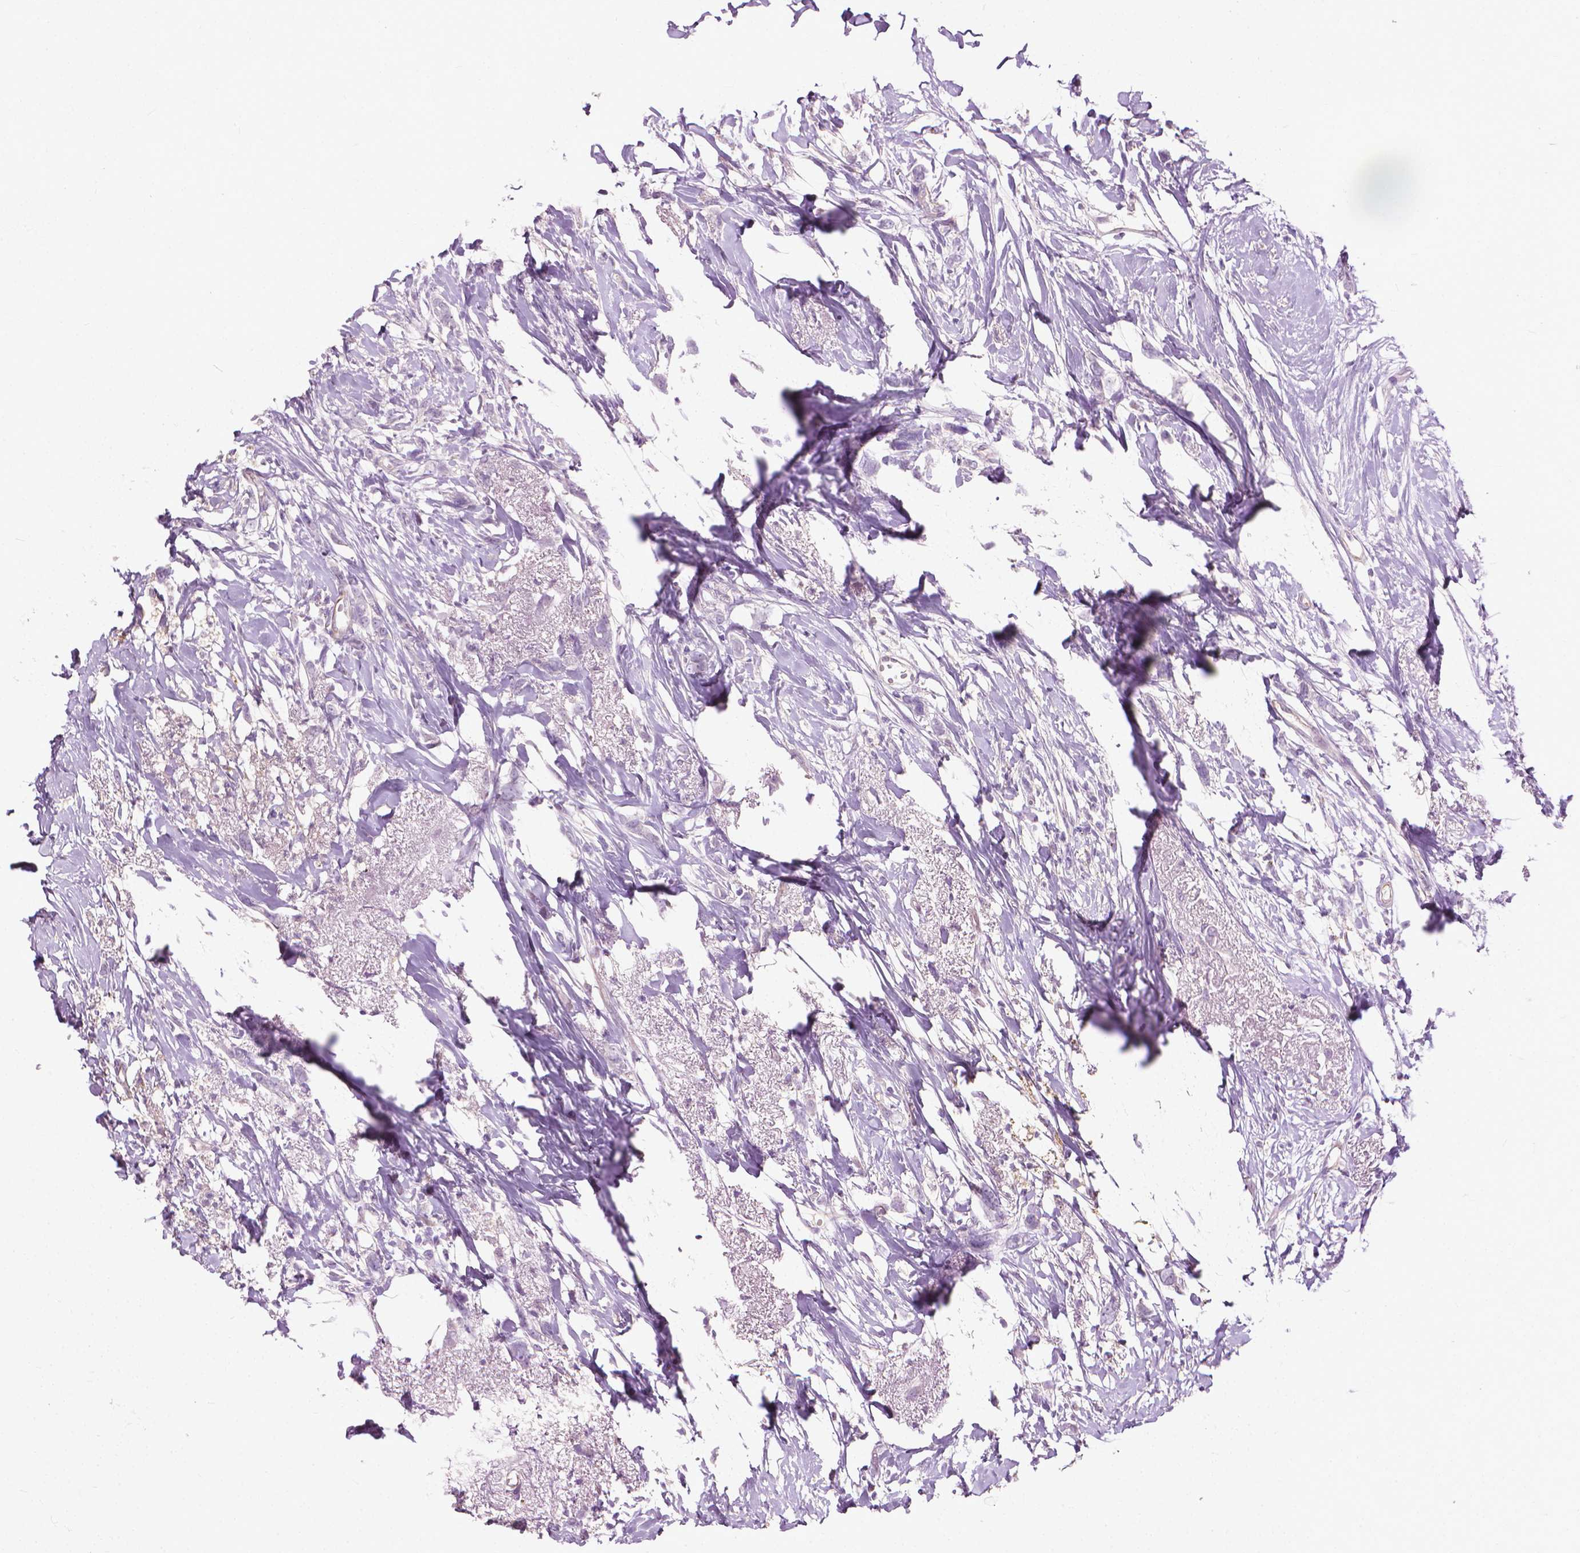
{"staining": {"intensity": "negative", "quantity": "none", "location": "none"}, "tissue": "breast cancer", "cell_type": "Tumor cells", "image_type": "cancer", "snomed": [{"axis": "morphology", "description": "Duct carcinoma"}, {"axis": "topography", "description": "Breast"}], "caption": "The image reveals no significant staining in tumor cells of breast invasive ductal carcinoma.", "gene": "KRT73", "patient": {"sex": "female", "age": 40}}